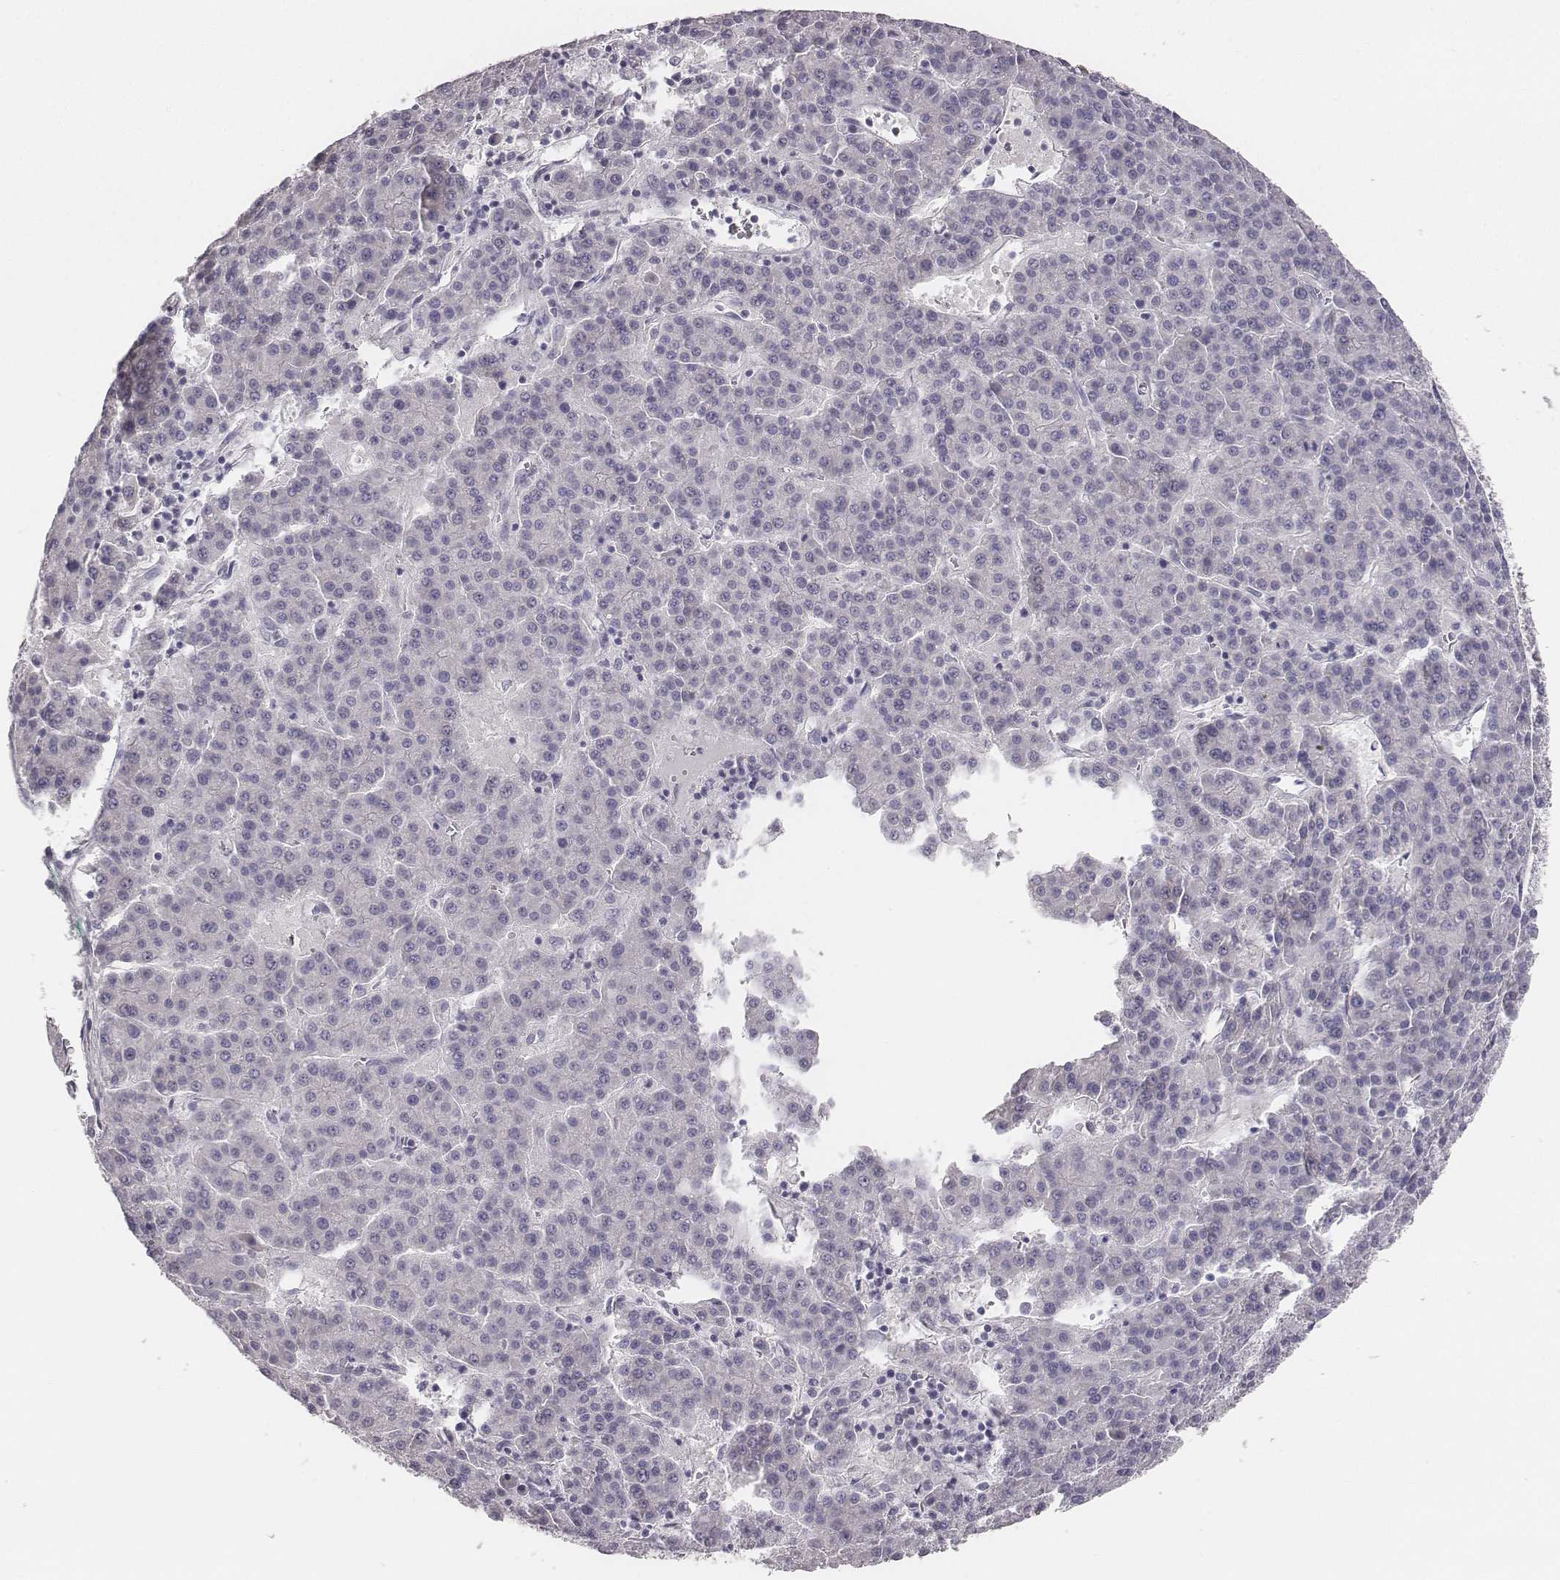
{"staining": {"intensity": "negative", "quantity": "none", "location": "none"}, "tissue": "liver cancer", "cell_type": "Tumor cells", "image_type": "cancer", "snomed": [{"axis": "morphology", "description": "Carcinoma, Hepatocellular, NOS"}, {"axis": "topography", "description": "Liver"}], "caption": "Immunohistochemical staining of liver hepatocellular carcinoma shows no significant positivity in tumor cells. (Immunohistochemistry, brightfield microscopy, high magnification).", "gene": "MYH6", "patient": {"sex": "female", "age": 58}}